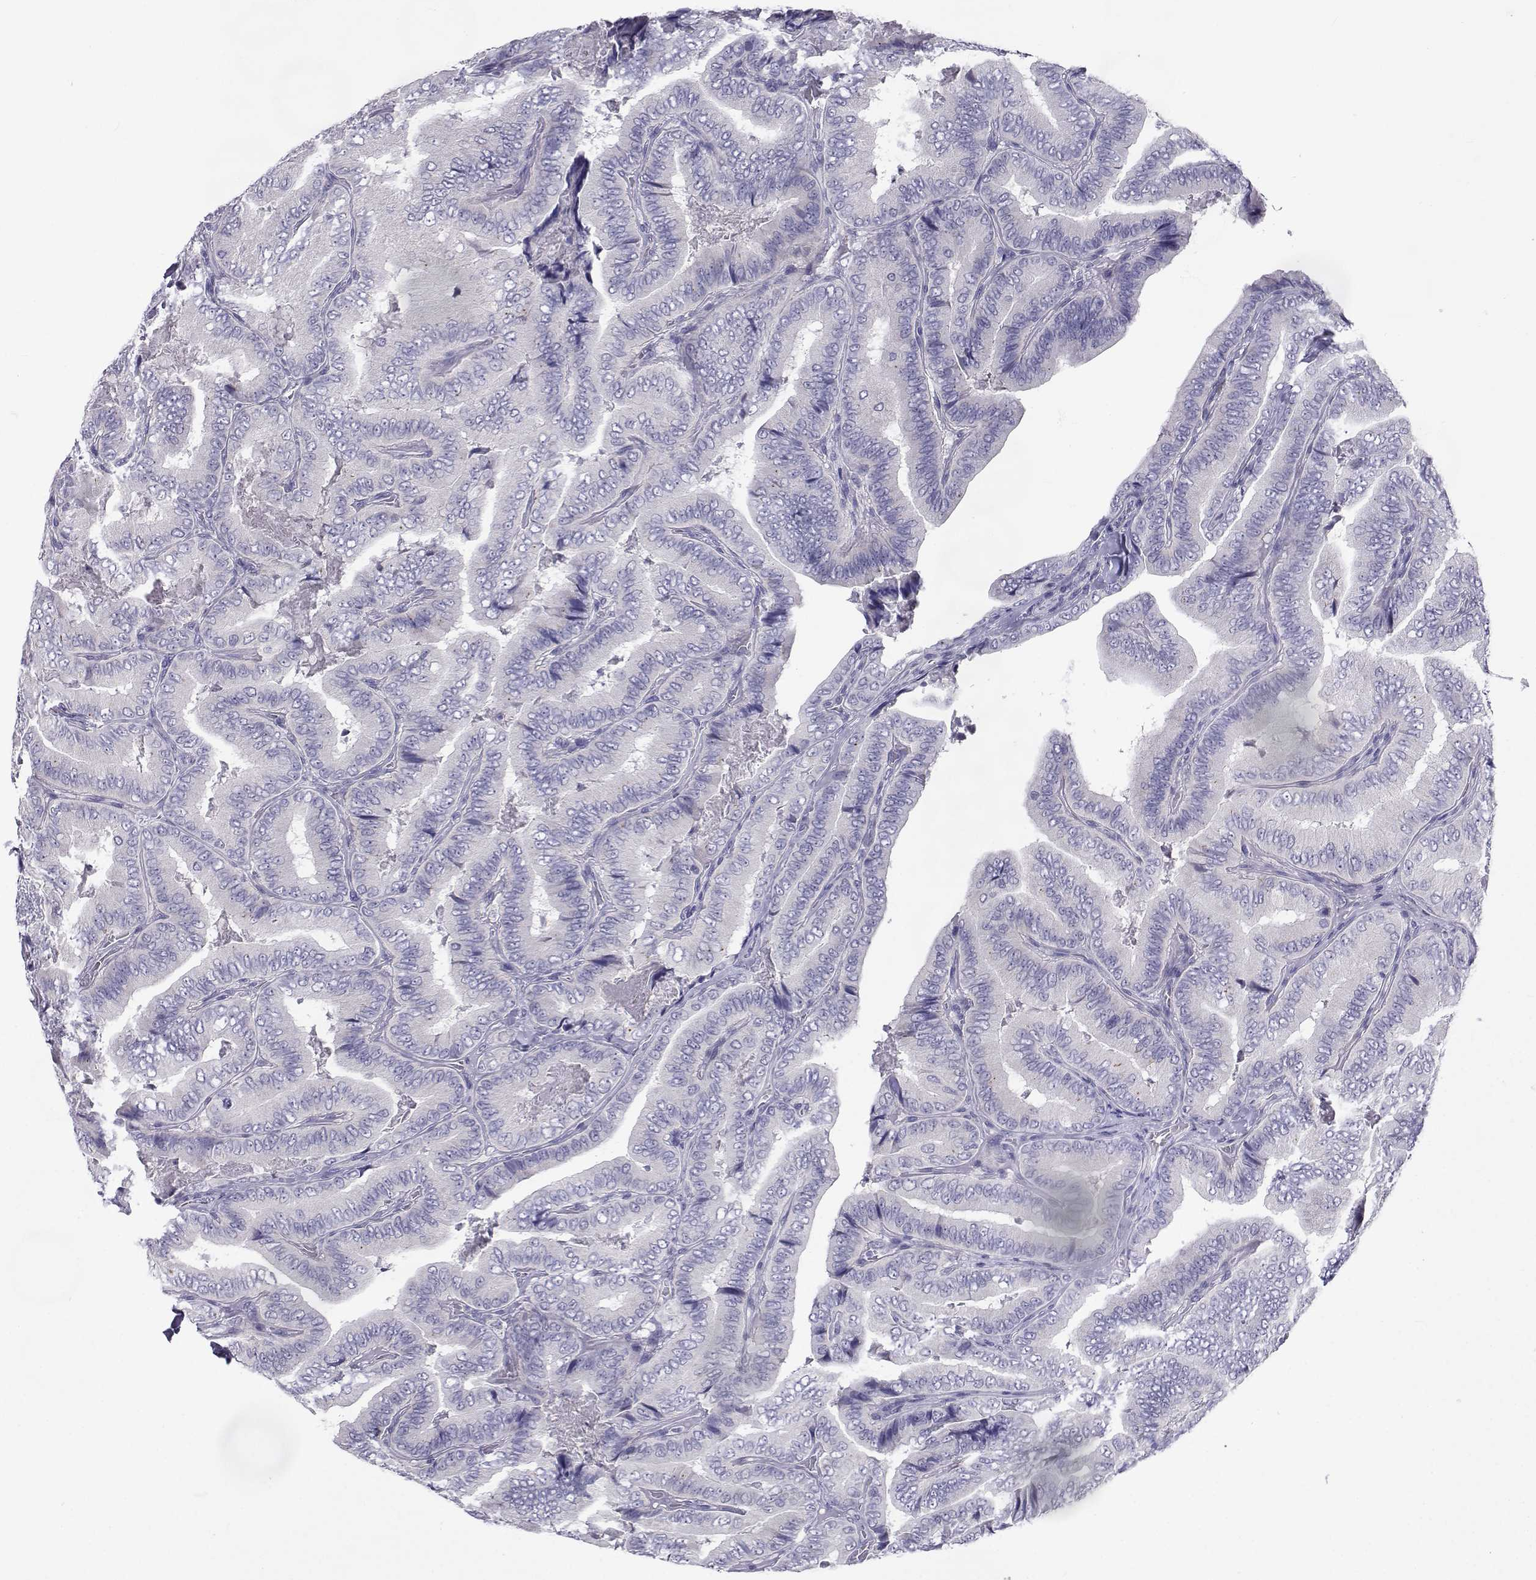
{"staining": {"intensity": "negative", "quantity": "none", "location": "none"}, "tissue": "thyroid cancer", "cell_type": "Tumor cells", "image_type": "cancer", "snomed": [{"axis": "morphology", "description": "Papillary adenocarcinoma, NOS"}, {"axis": "topography", "description": "Thyroid gland"}], "caption": "This is a photomicrograph of immunohistochemistry (IHC) staining of thyroid cancer, which shows no staining in tumor cells. (DAB (3,3'-diaminobenzidine) immunohistochemistry (IHC) visualized using brightfield microscopy, high magnification).", "gene": "SLC6A3", "patient": {"sex": "male", "age": 61}}